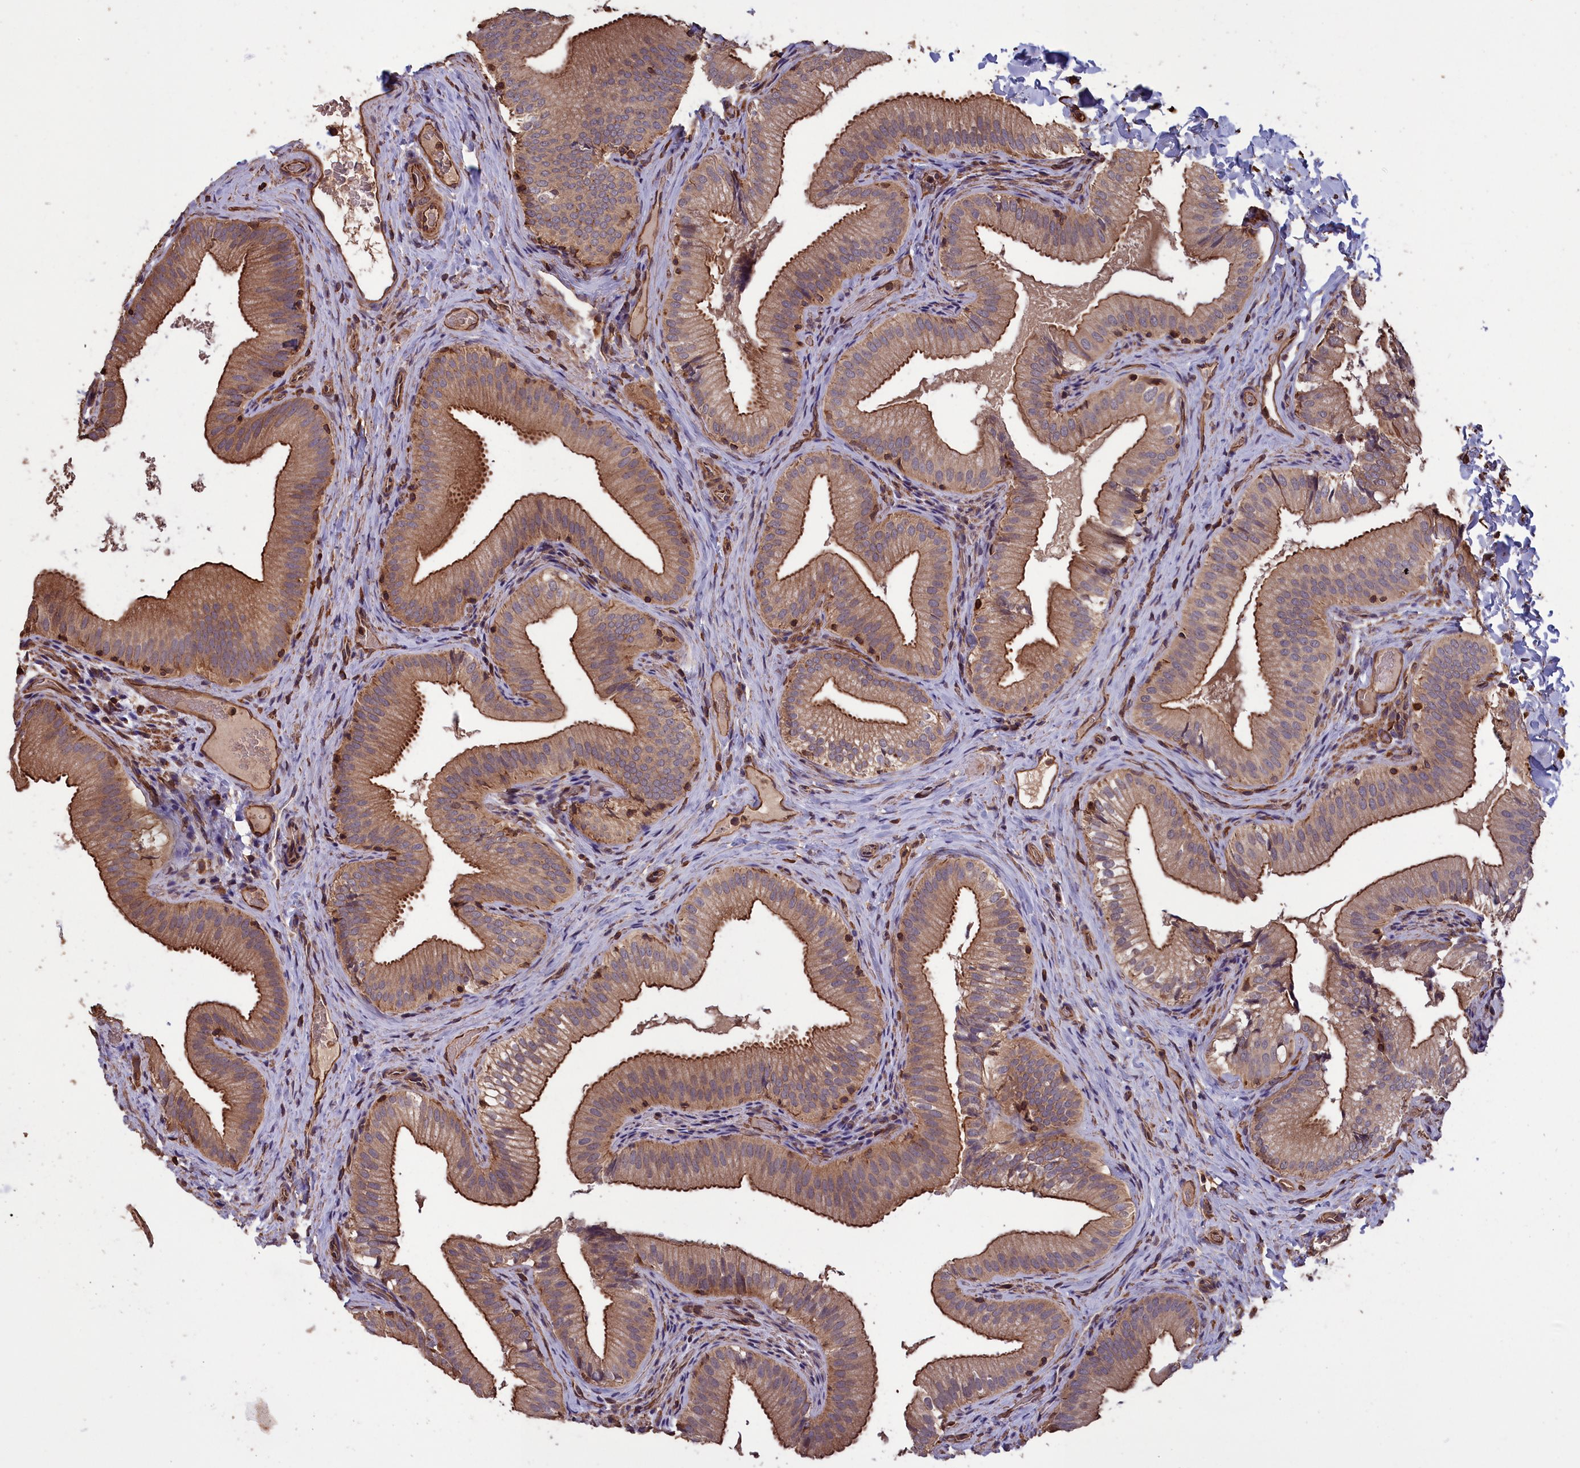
{"staining": {"intensity": "strong", "quantity": ">75%", "location": "cytoplasmic/membranous"}, "tissue": "gallbladder", "cell_type": "Glandular cells", "image_type": "normal", "snomed": [{"axis": "morphology", "description": "Normal tissue, NOS"}, {"axis": "topography", "description": "Gallbladder"}], "caption": "DAB immunohistochemical staining of benign human gallbladder displays strong cytoplasmic/membranous protein expression in about >75% of glandular cells. (Brightfield microscopy of DAB IHC at high magnification).", "gene": "DAPK3", "patient": {"sex": "female", "age": 30}}